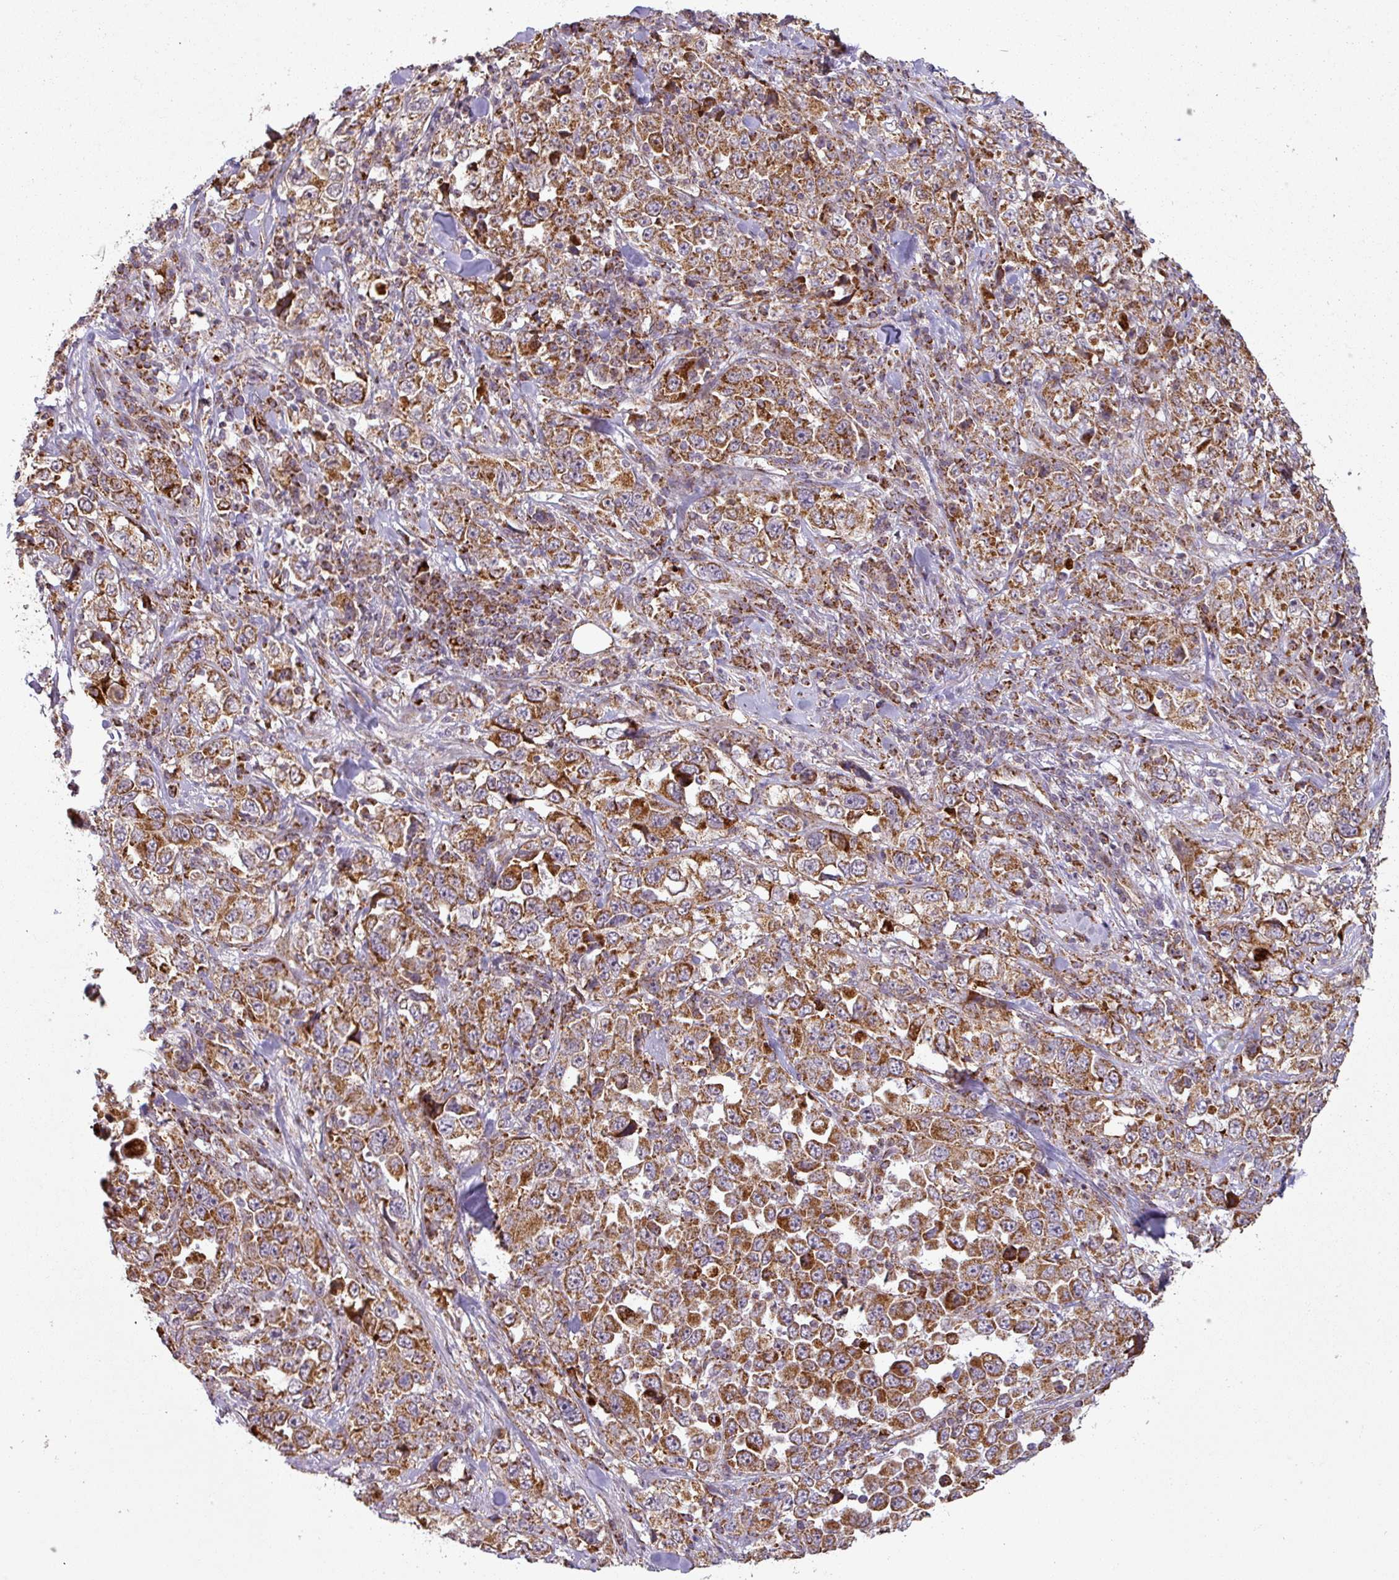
{"staining": {"intensity": "strong", "quantity": ">75%", "location": "cytoplasmic/membranous"}, "tissue": "stomach cancer", "cell_type": "Tumor cells", "image_type": "cancer", "snomed": [{"axis": "morphology", "description": "Normal tissue, NOS"}, {"axis": "morphology", "description": "Adenocarcinoma, NOS"}, {"axis": "topography", "description": "Stomach, upper"}, {"axis": "topography", "description": "Stomach"}], "caption": "Immunohistochemical staining of human stomach cancer (adenocarcinoma) exhibits high levels of strong cytoplasmic/membranous positivity in approximately >75% of tumor cells.", "gene": "GPD2", "patient": {"sex": "male", "age": 59}}